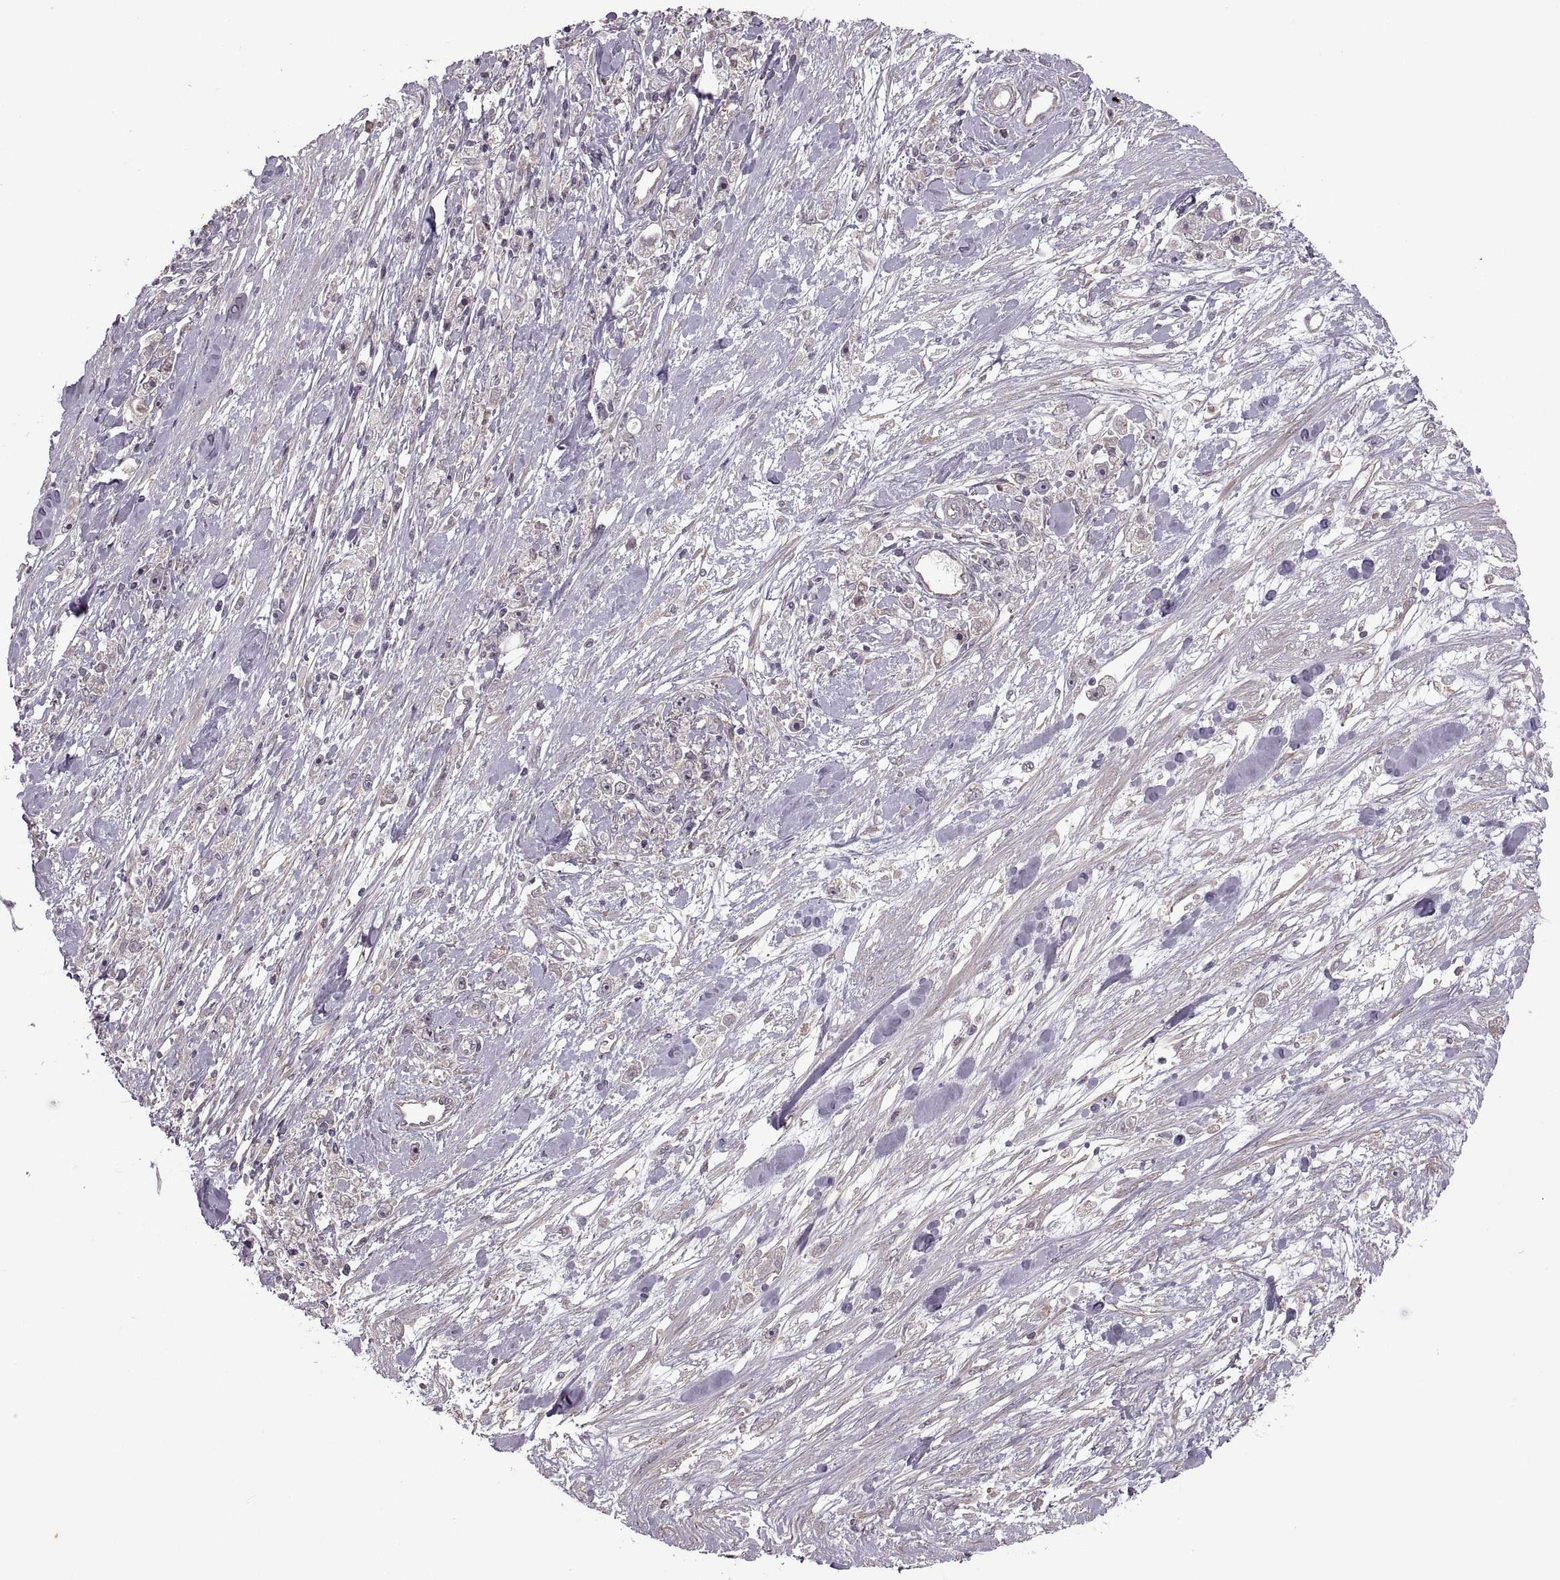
{"staining": {"intensity": "negative", "quantity": "none", "location": "none"}, "tissue": "stomach cancer", "cell_type": "Tumor cells", "image_type": "cancer", "snomed": [{"axis": "morphology", "description": "Adenocarcinoma, NOS"}, {"axis": "topography", "description": "Stomach"}], "caption": "IHC of human stomach cancer (adenocarcinoma) reveals no staining in tumor cells. (DAB (3,3'-diaminobenzidine) immunohistochemistry visualized using brightfield microscopy, high magnification).", "gene": "PIERCE1", "patient": {"sex": "female", "age": 59}}